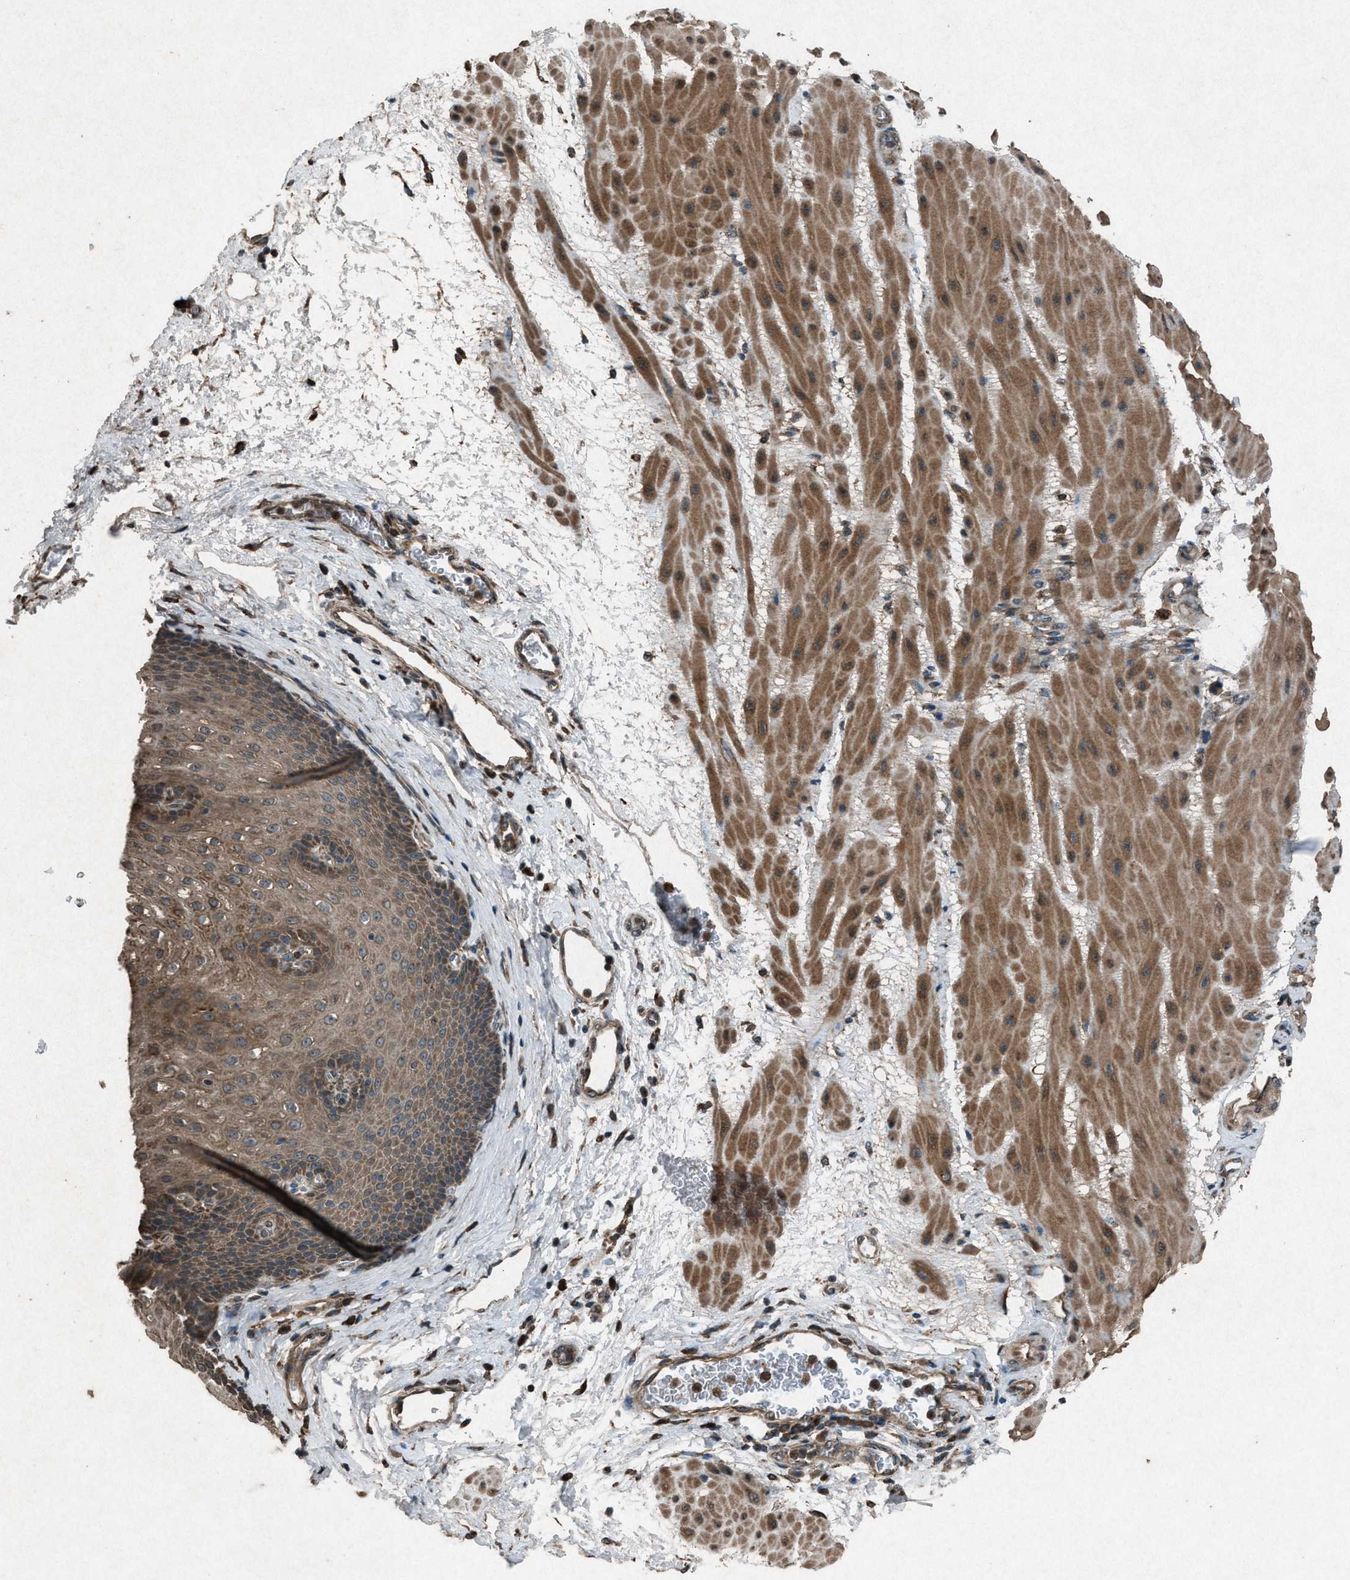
{"staining": {"intensity": "moderate", "quantity": ">75%", "location": "cytoplasmic/membranous"}, "tissue": "esophagus", "cell_type": "Squamous epithelial cells", "image_type": "normal", "snomed": [{"axis": "morphology", "description": "Normal tissue, NOS"}, {"axis": "topography", "description": "Esophagus"}], "caption": "Immunohistochemistry (IHC) (DAB) staining of benign human esophagus reveals moderate cytoplasmic/membranous protein staining in about >75% of squamous epithelial cells.", "gene": "CALR", "patient": {"sex": "male", "age": 48}}